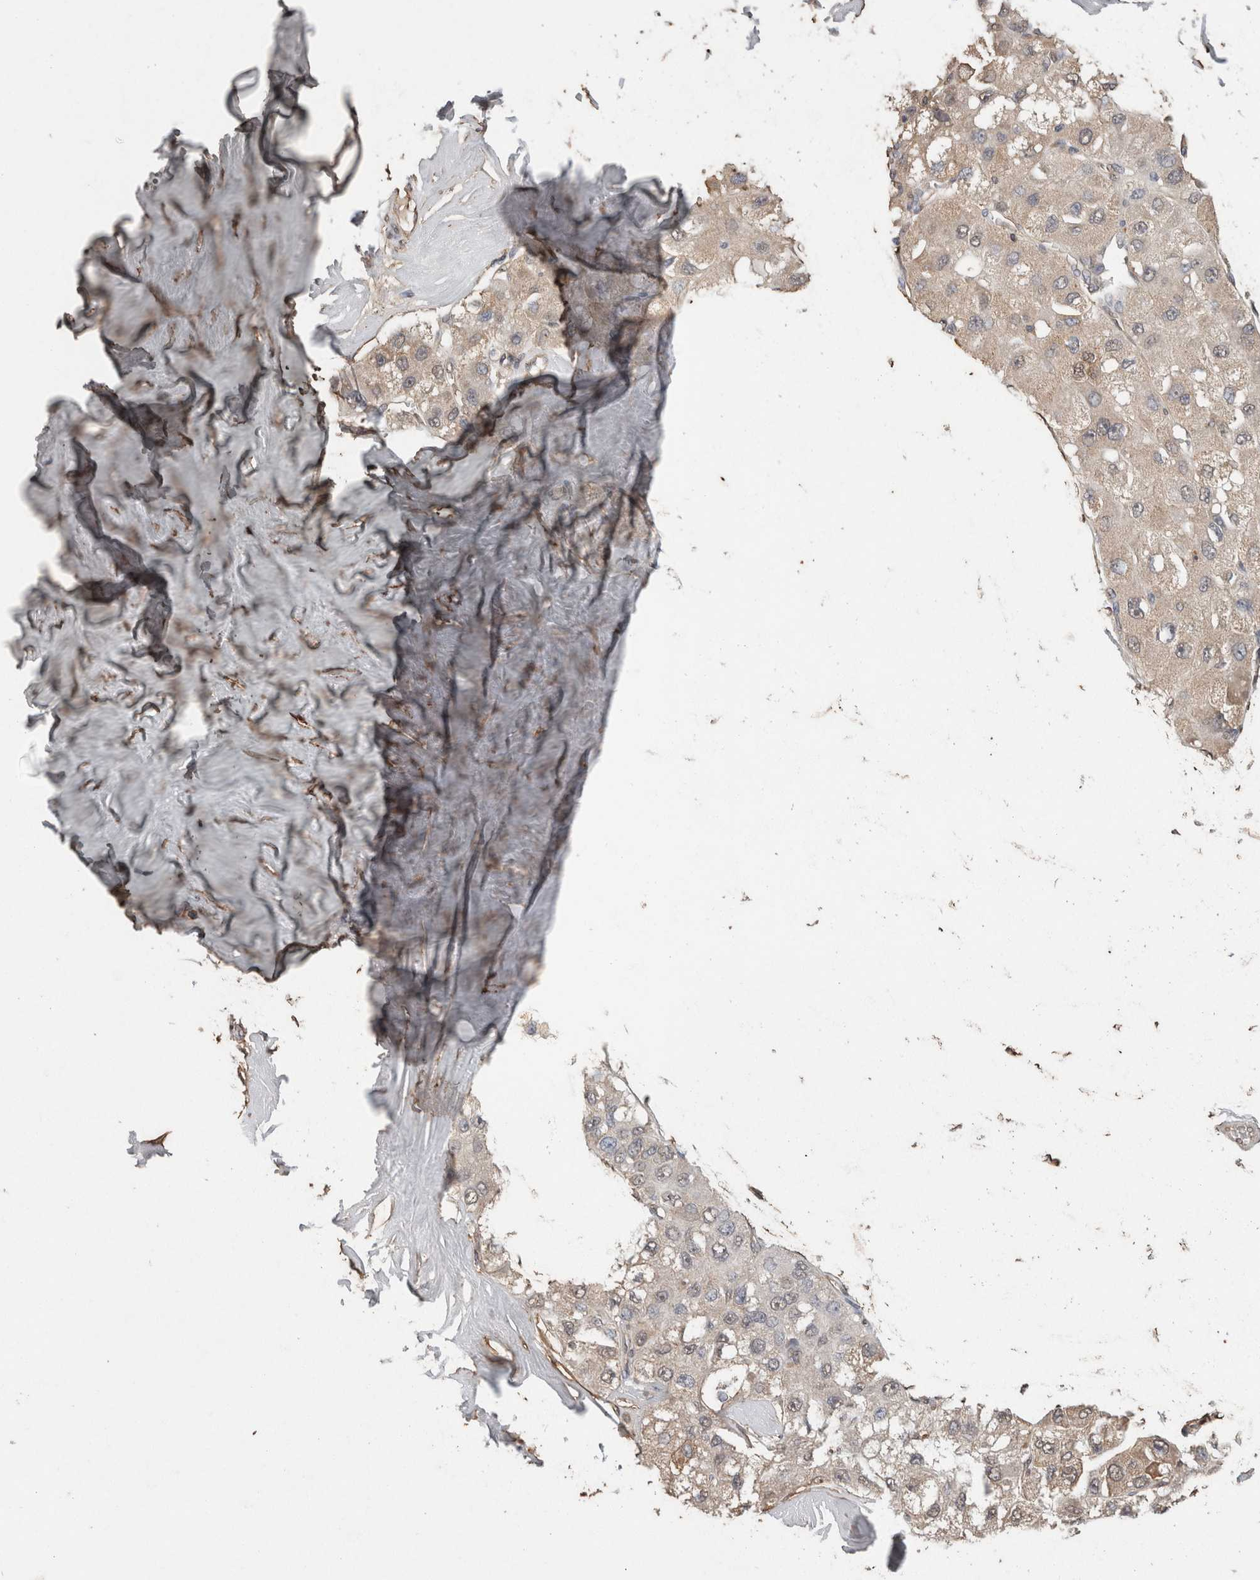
{"staining": {"intensity": "weak", "quantity": "<25%", "location": "cytoplasmic/membranous"}, "tissue": "liver cancer", "cell_type": "Tumor cells", "image_type": "cancer", "snomed": [{"axis": "morphology", "description": "Carcinoma, Hepatocellular, NOS"}, {"axis": "topography", "description": "Liver"}], "caption": "The immunohistochemistry (IHC) histopathology image has no significant expression in tumor cells of liver hepatocellular carcinoma tissue.", "gene": "S100A10", "patient": {"sex": "male", "age": 80}}